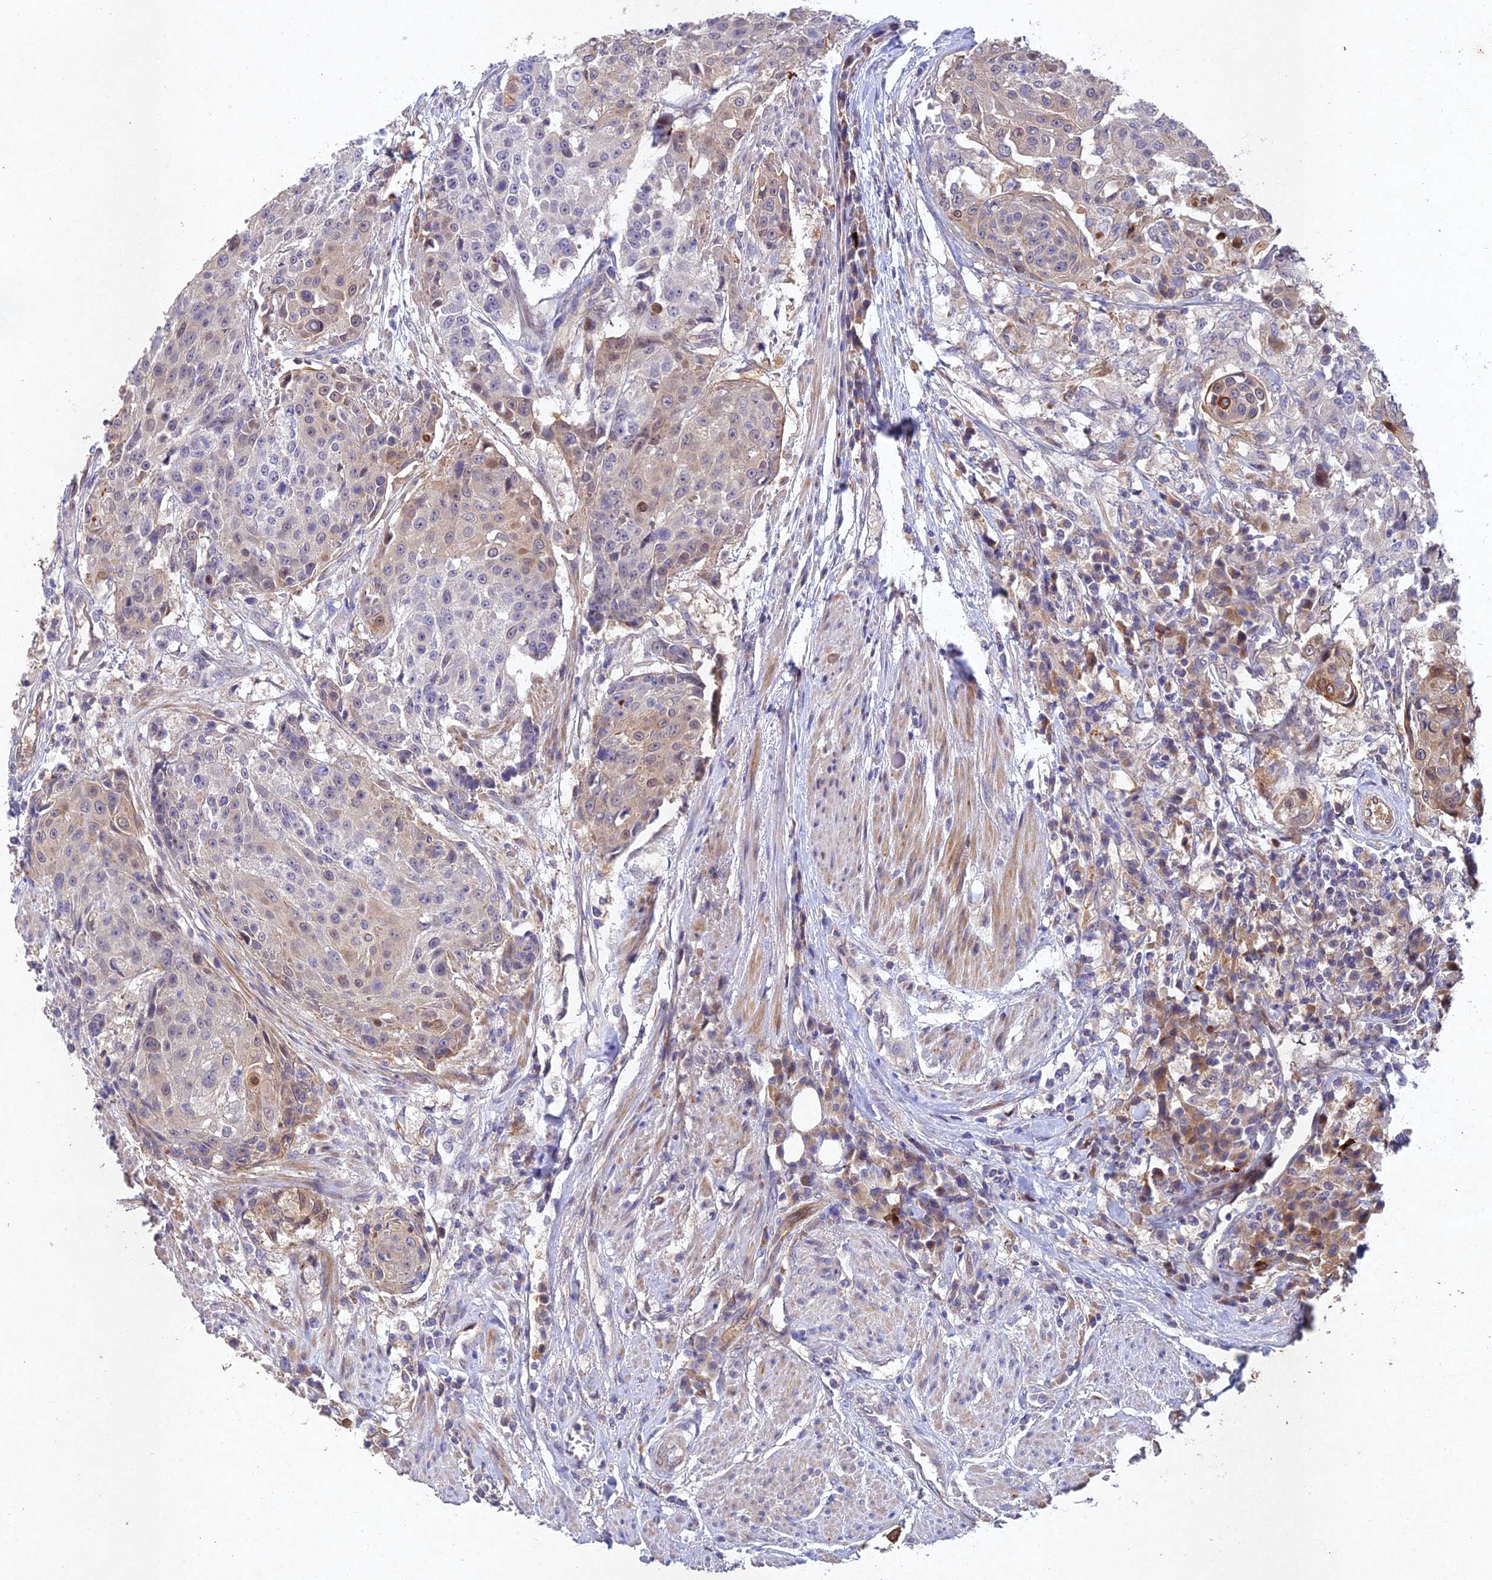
{"staining": {"intensity": "weak", "quantity": "<25%", "location": "cytoplasmic/membranous"}, "tissue": "urothelial cancer", "cell_type": "Tumor cells", "image_type": "cancer", "snomed": [{"axis": "morphology", "description": "Urothelial carcinoma, High grade"}, {"axis": "topography", "description": "Urinary bladder"}], "caption": "An image of urothelial cancer stained for a protein displays no brown staining in tumor cells.", "gene": "NSMCE1", "patient": {"sex": "female", "age": 63}}